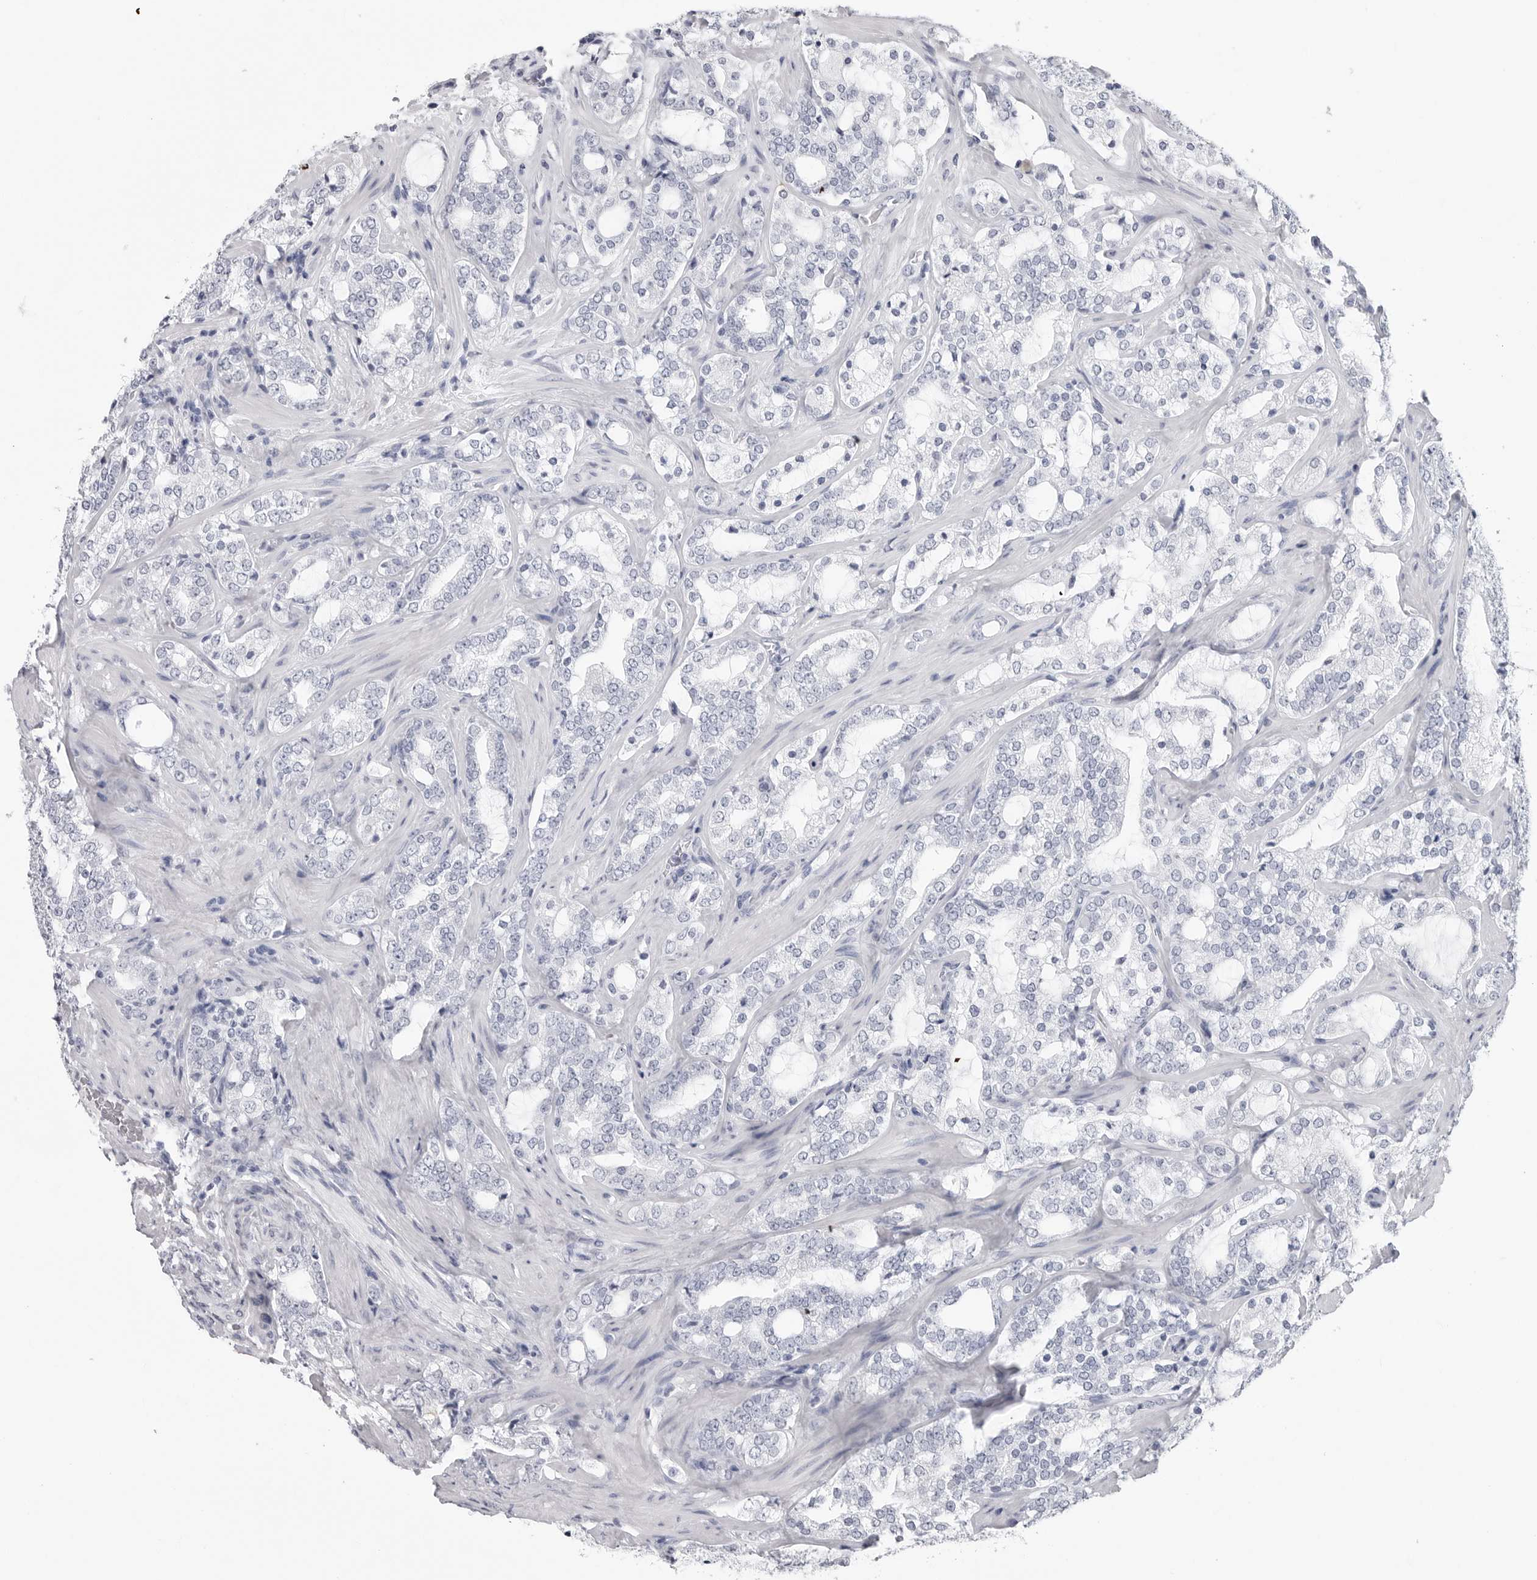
{"staining": {"intensity": "negative", "quantity": "none", "location": "none"}, "tissue": "prostate cancer", "cell_type": "Tumor cells", "image_type": "cancer", "snomed": [{"axis": "morphology", "description": "Adenocarcinoma, High grade"}, {"axis": "topography", "description": "Prostate"}], "caption": "A photomicrograph of human prostate cancer is negative for staining in tumor cells. The staining was performed using DAB (3,3'-diaminobenzidine) to visualize the protein expression in brown, while the nuclei were stained in blue with hematoxylin (Magnification: 20x).", "gene": "CSH1", "patient": {"sex": "male", "age": 64}}